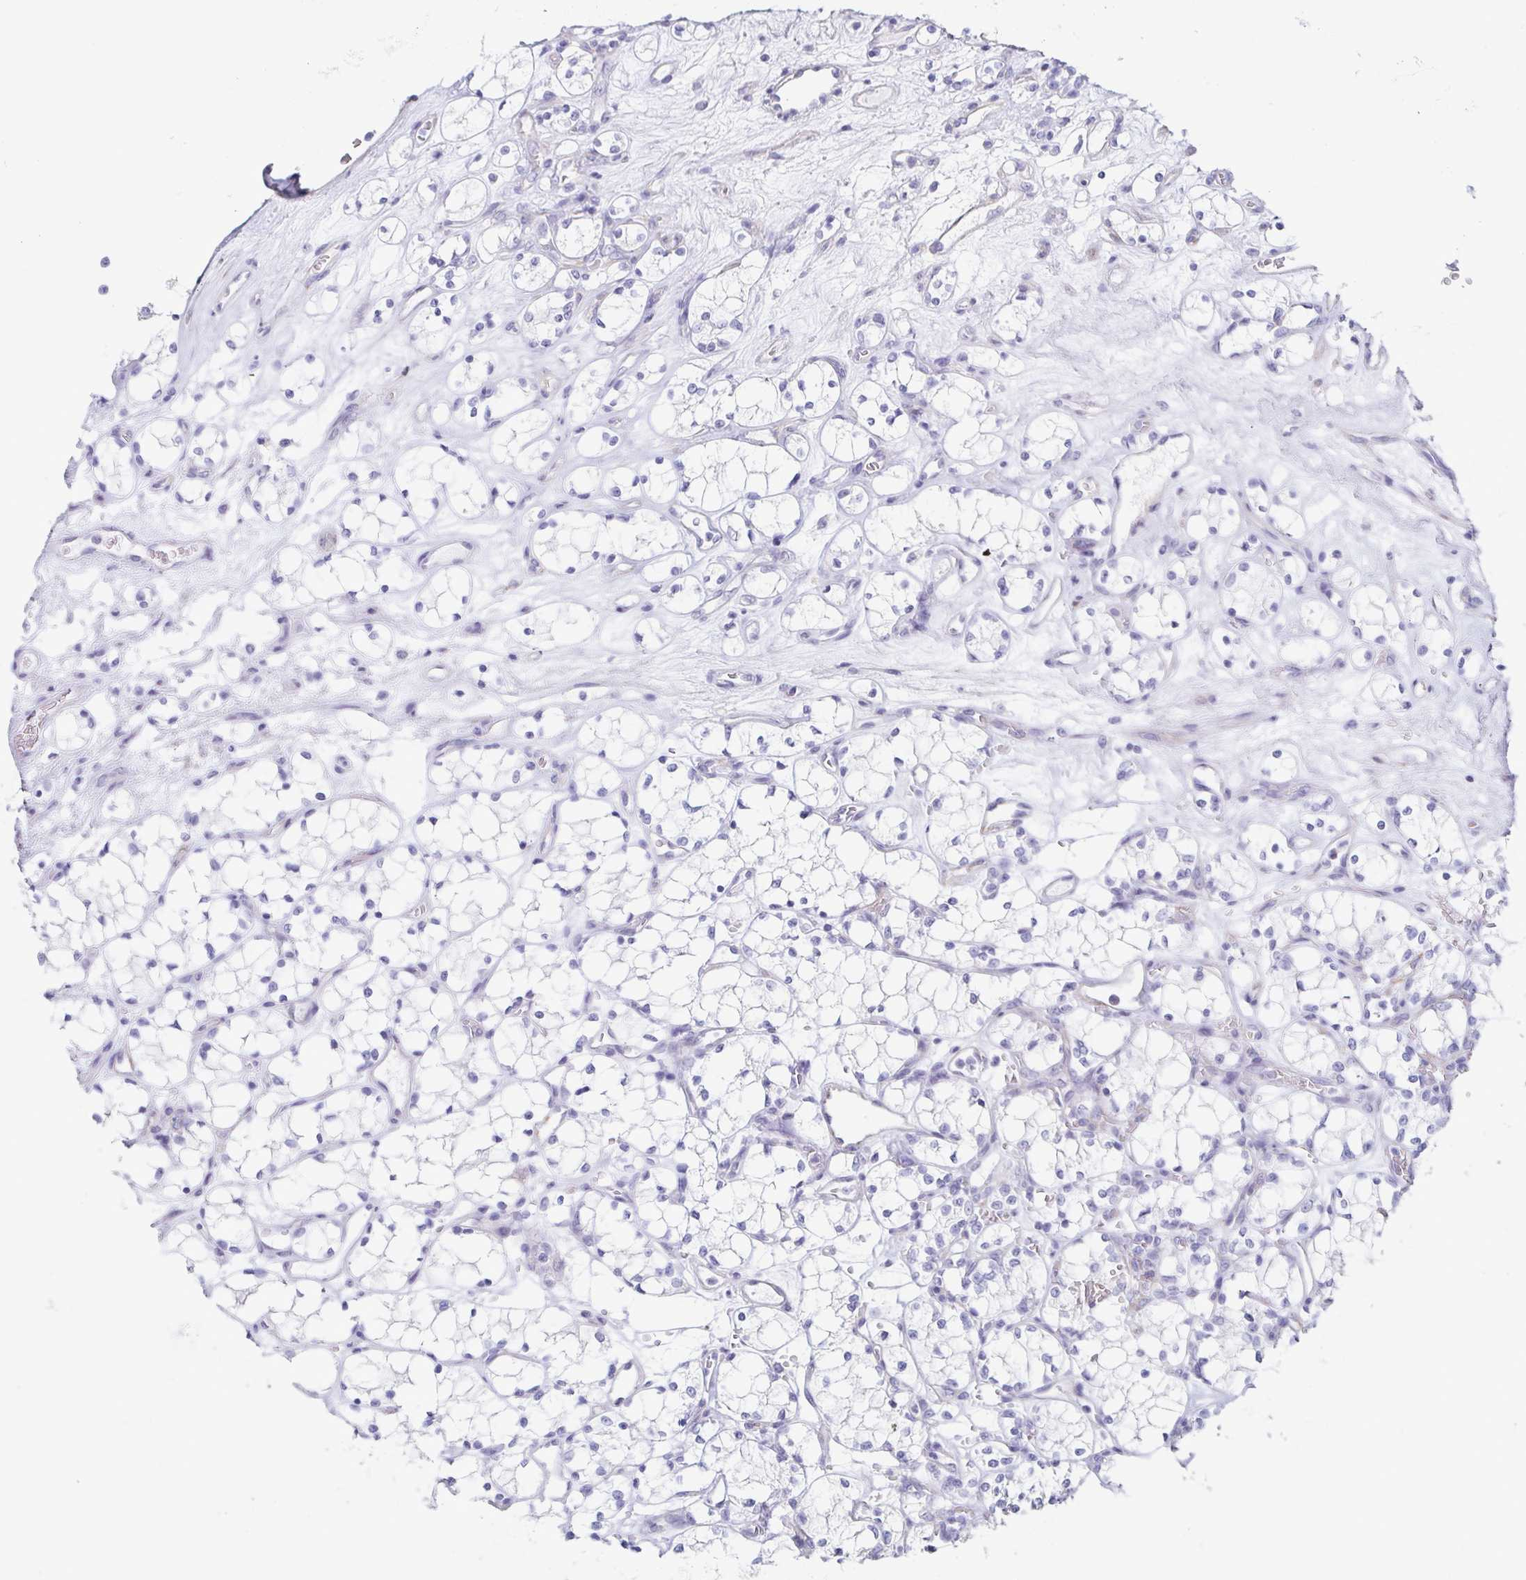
{"staining": {"intensity": "negative", "quantity": "none", "location": "none"}, "tissue": "renal cancer", "cell_type": "Tumor cells", "image_type": "cancer", "snomed": [{"axis": "morphology", "description": "Adenocarcinoma, NOS"}, {"axis": "topography", "description": "Kidney"}], "caption": "Immunohistochemistry (IHC) histopathology image of adenocarcinoma (renal) stained for a protein (brown), which displays no positivity in tumor cells.", "gene": "PRR27", "patient": {"sex": "female", "age": 69}}